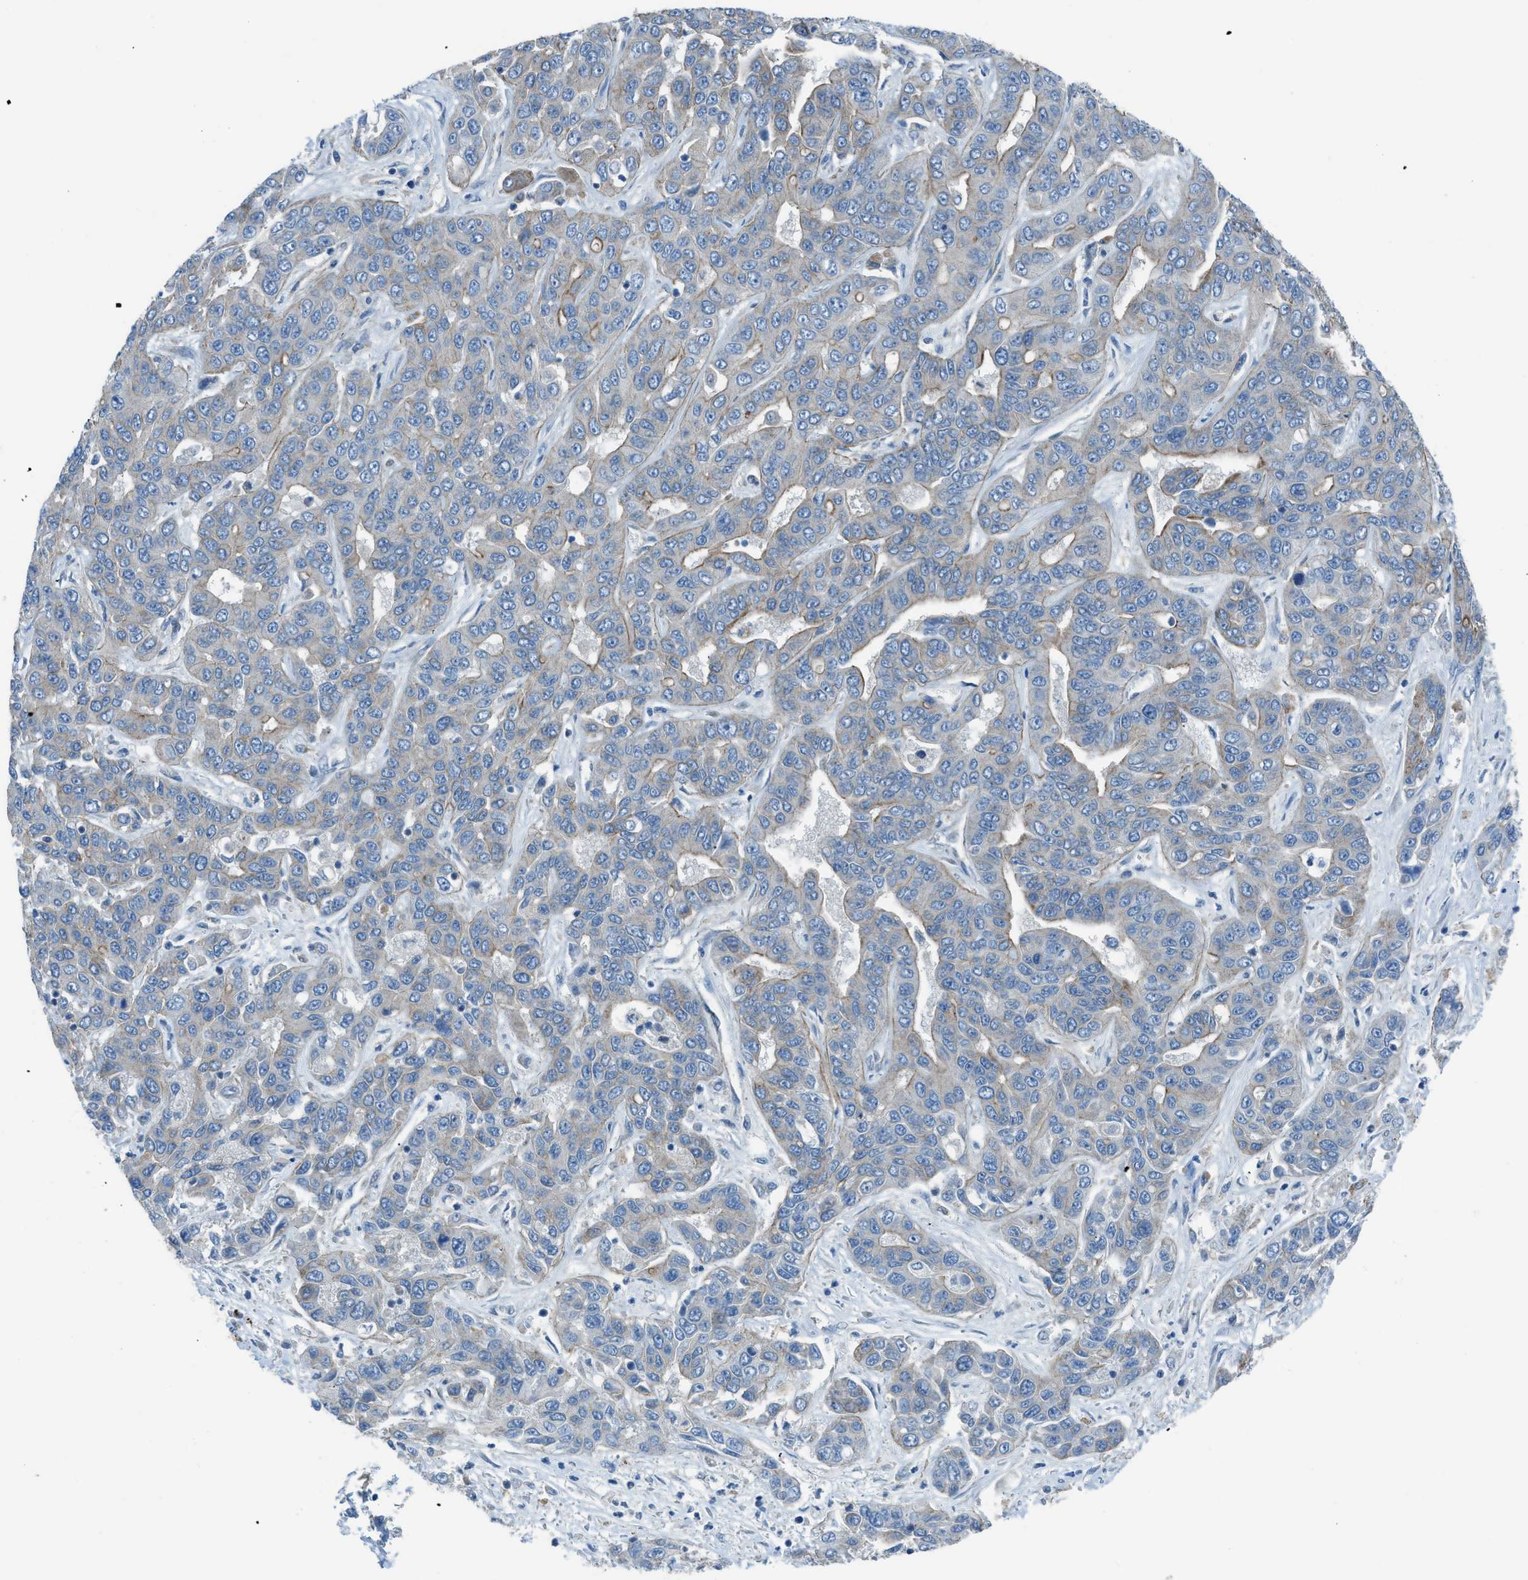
{"staining": {"intensity": "moderate", "quantity": "<25%", "location": "cytoplasmic/membranous"}, "tissue": "liver cancer", "cell_type": "Tumor cells", "image_type": "cancer", "snomed": [{"axis": "morphology", "description": "Cholangiocarcinoma"}, {"axis": "topography", "description": "Liver"}], "caption": "Liver cholangiocarcinoma was stained to show a protein in brown. There is low levels of moderate cytoplasmic/membranous expression in approximately <25% of tumor cells.", "gene": "PRKN", "patient": {"sex": "female", "age": 52}}